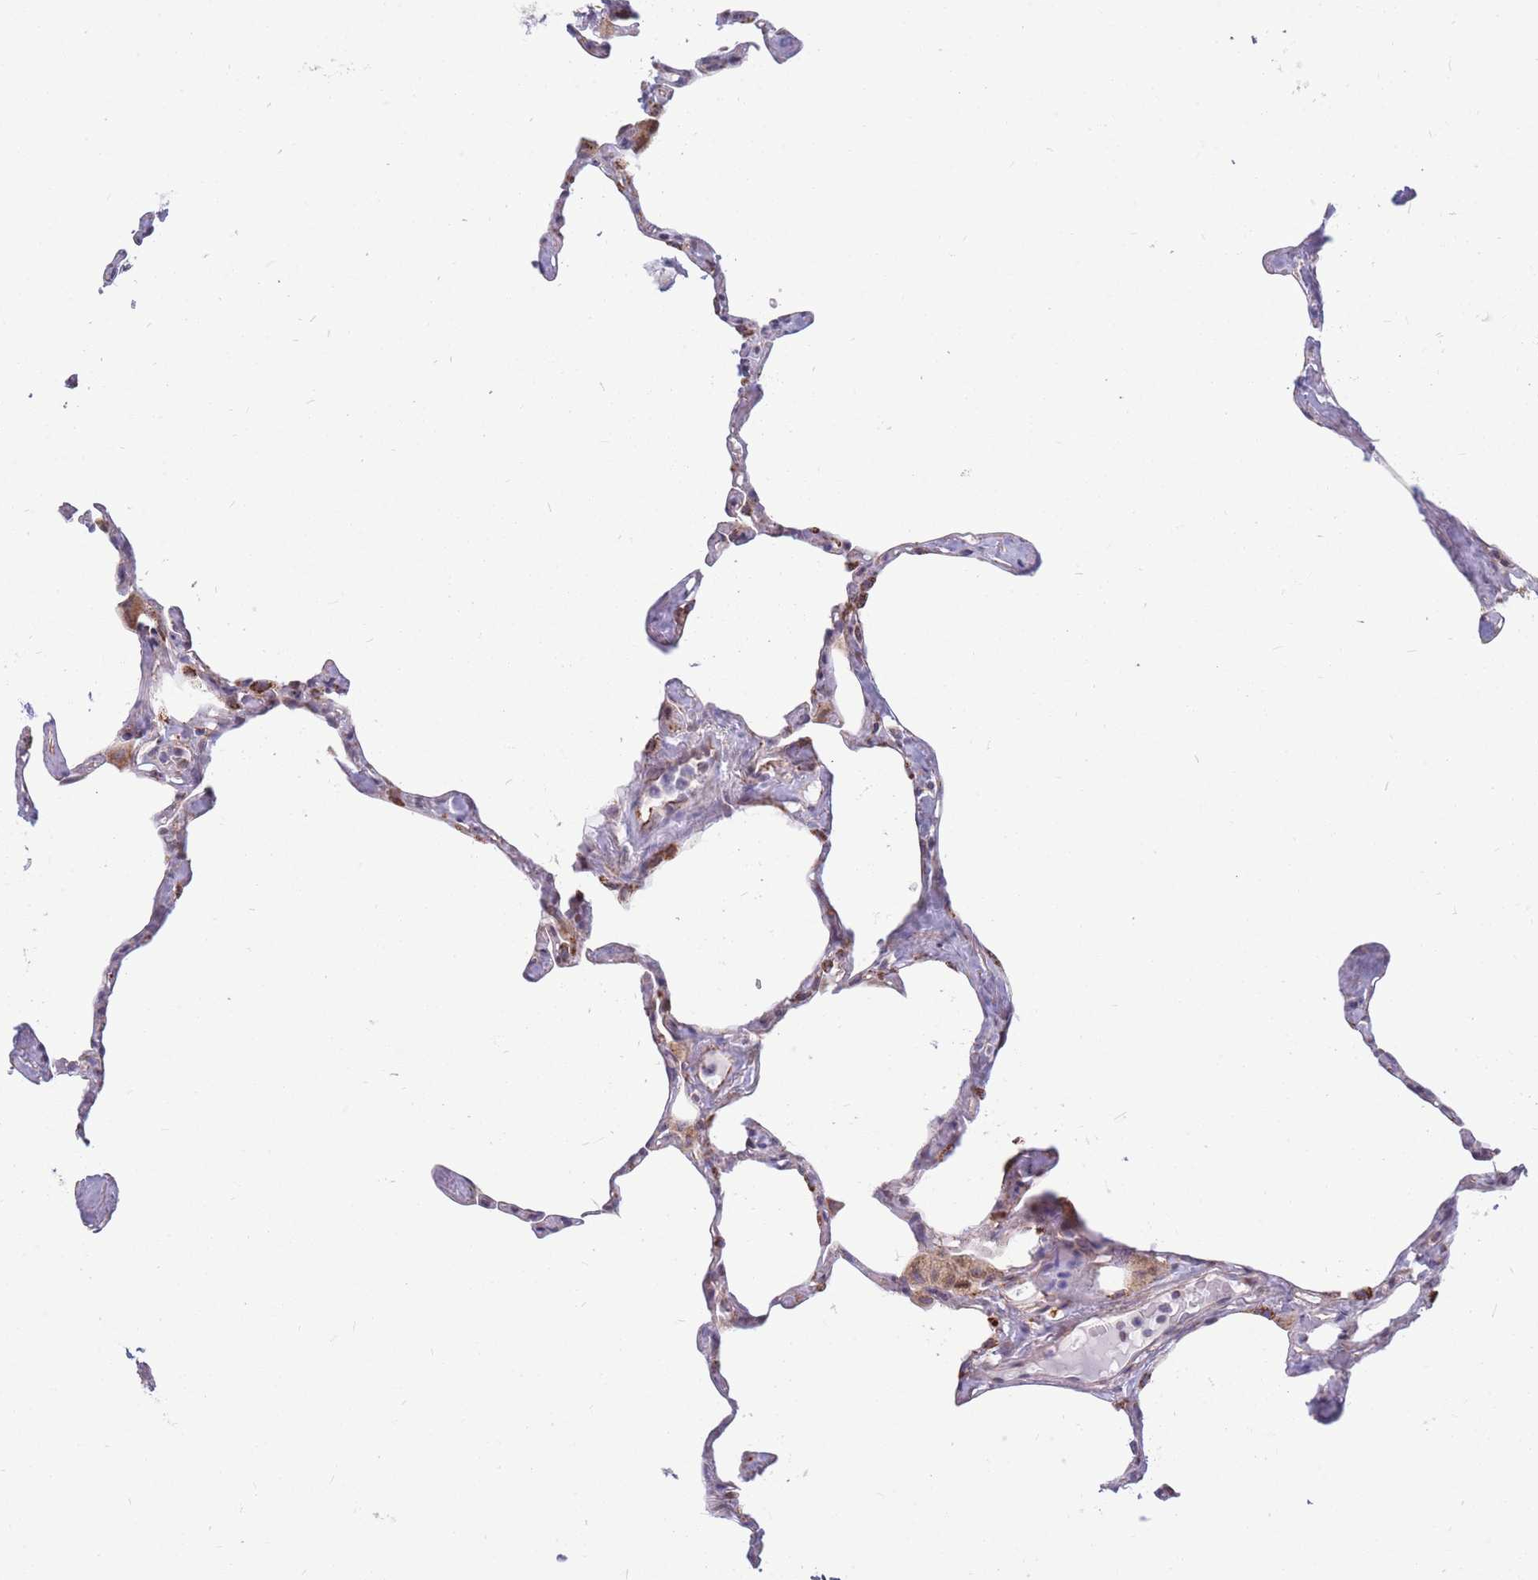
{"staining": {"intensity": "weak", "quantity": "<25%", "location": "cytoplasmic/membranous"}, "tissue": "lung", "cell_type": "Alveolar cells", "image_type": "normal", "snomed": [{"axis": "morphology", "description": "Normal tissue, NOS"}, {"axis": "topography", "description": "Lung"}], "caption": "Protein analysis of benign lung shows no significant staining in alveolar cells.", "gene": "HSPE1", "patient": {"sex": "male", "age": 65}}